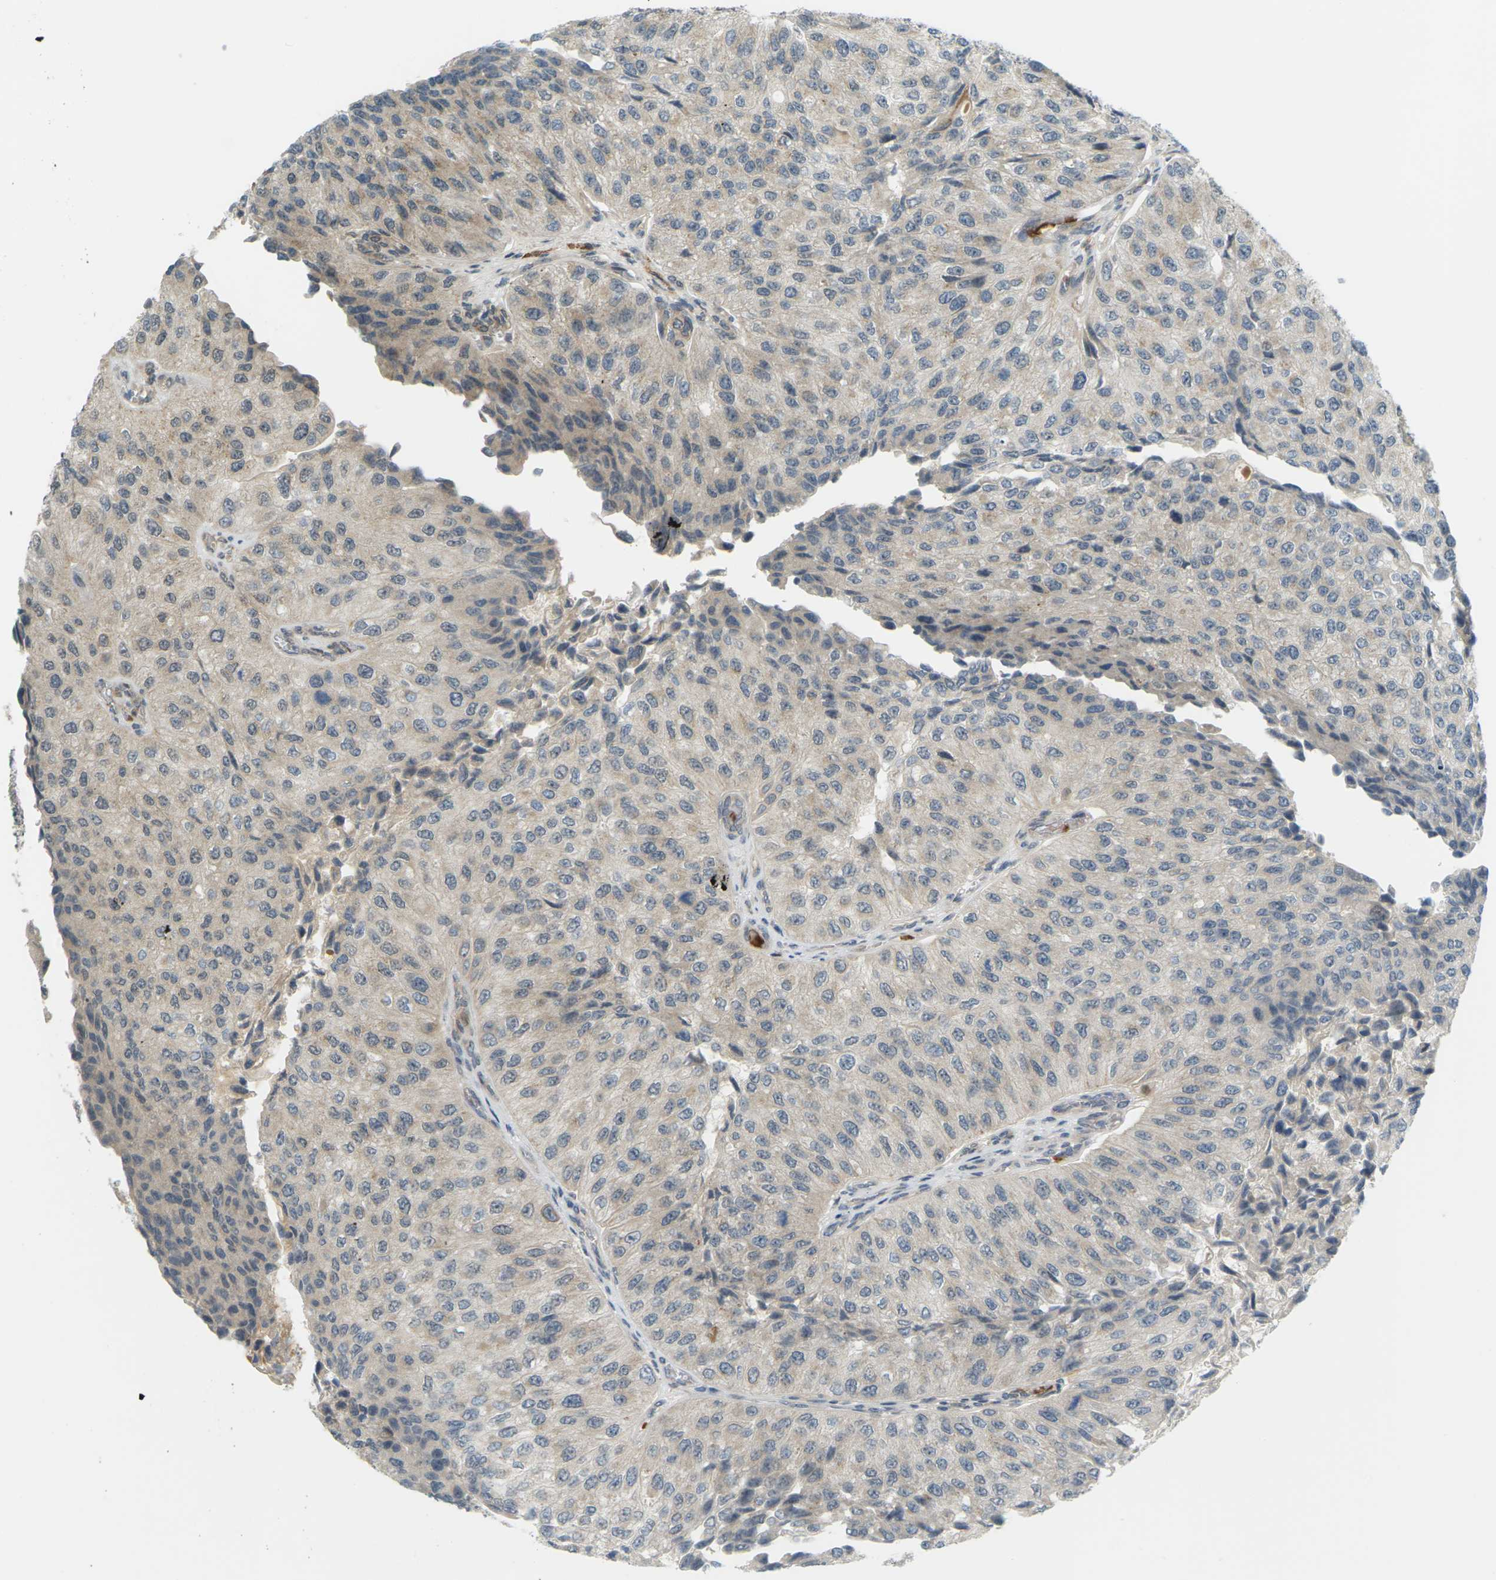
{"staining": {"intensity": "weak", "quantity": ">75%", "location": "cytoplasmic/membranous"}, "tissue": "urothelial cancer", "cell_type": "Tumor cells", "image_type": "cancer", "snomed": [{"axis": "morphology", "description": "Urothelial carcinoma, High grade"}, {"axis": "topography", "description": "Kidney"}, {"axis": "topography", "description": "Urinary bladder"}], "caption": "This histopathology image reveals immunohistochemistry staining of human urothelial cancer, with low weak cytoplasmic/membranous staining in approximately >75% of tumor cells.", "gene": "SOCS6", "patient": {"sex": "male", "age": 77}}